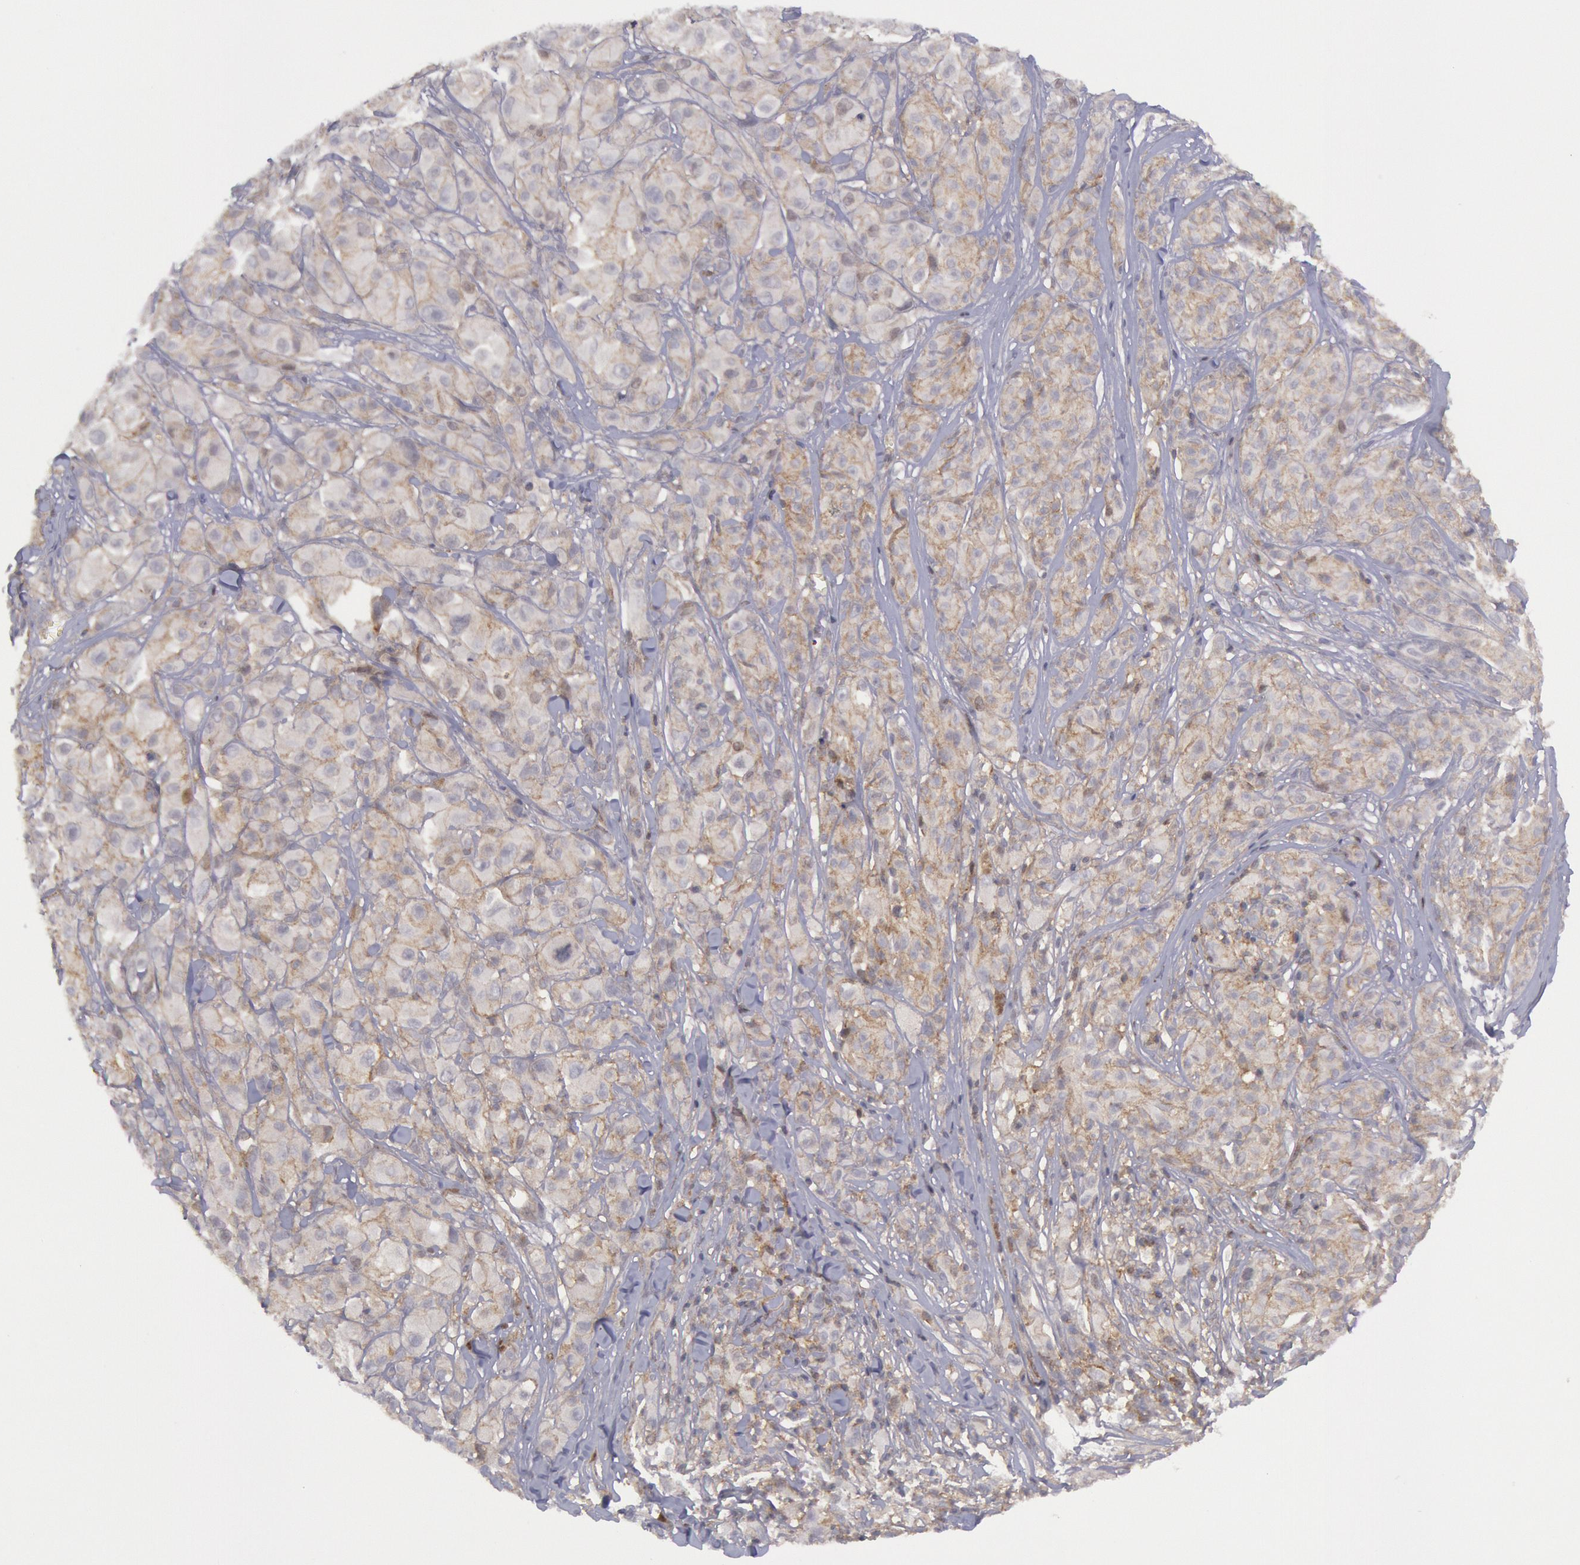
{"staining": {"intensity": "moderate", "quantity": "25%-75%", "location": "cytoplasmic/membranous"}, "tissue": "melanoma", "cell_type": "Tumor cells", "image_type": "cancer", "snomed": [{"axis": "morphology", "description": "Malignant melanoma, NOS"}, {"axis": "topography", "description": "Skin"}], "caption": "Protein expression by IHC displays moderate cytoplasmic/membranous staining in about 25%-75% of tumor cells in melanoma.", "gene": "STX4", "patient": {"sex": "male", "age": 56}}